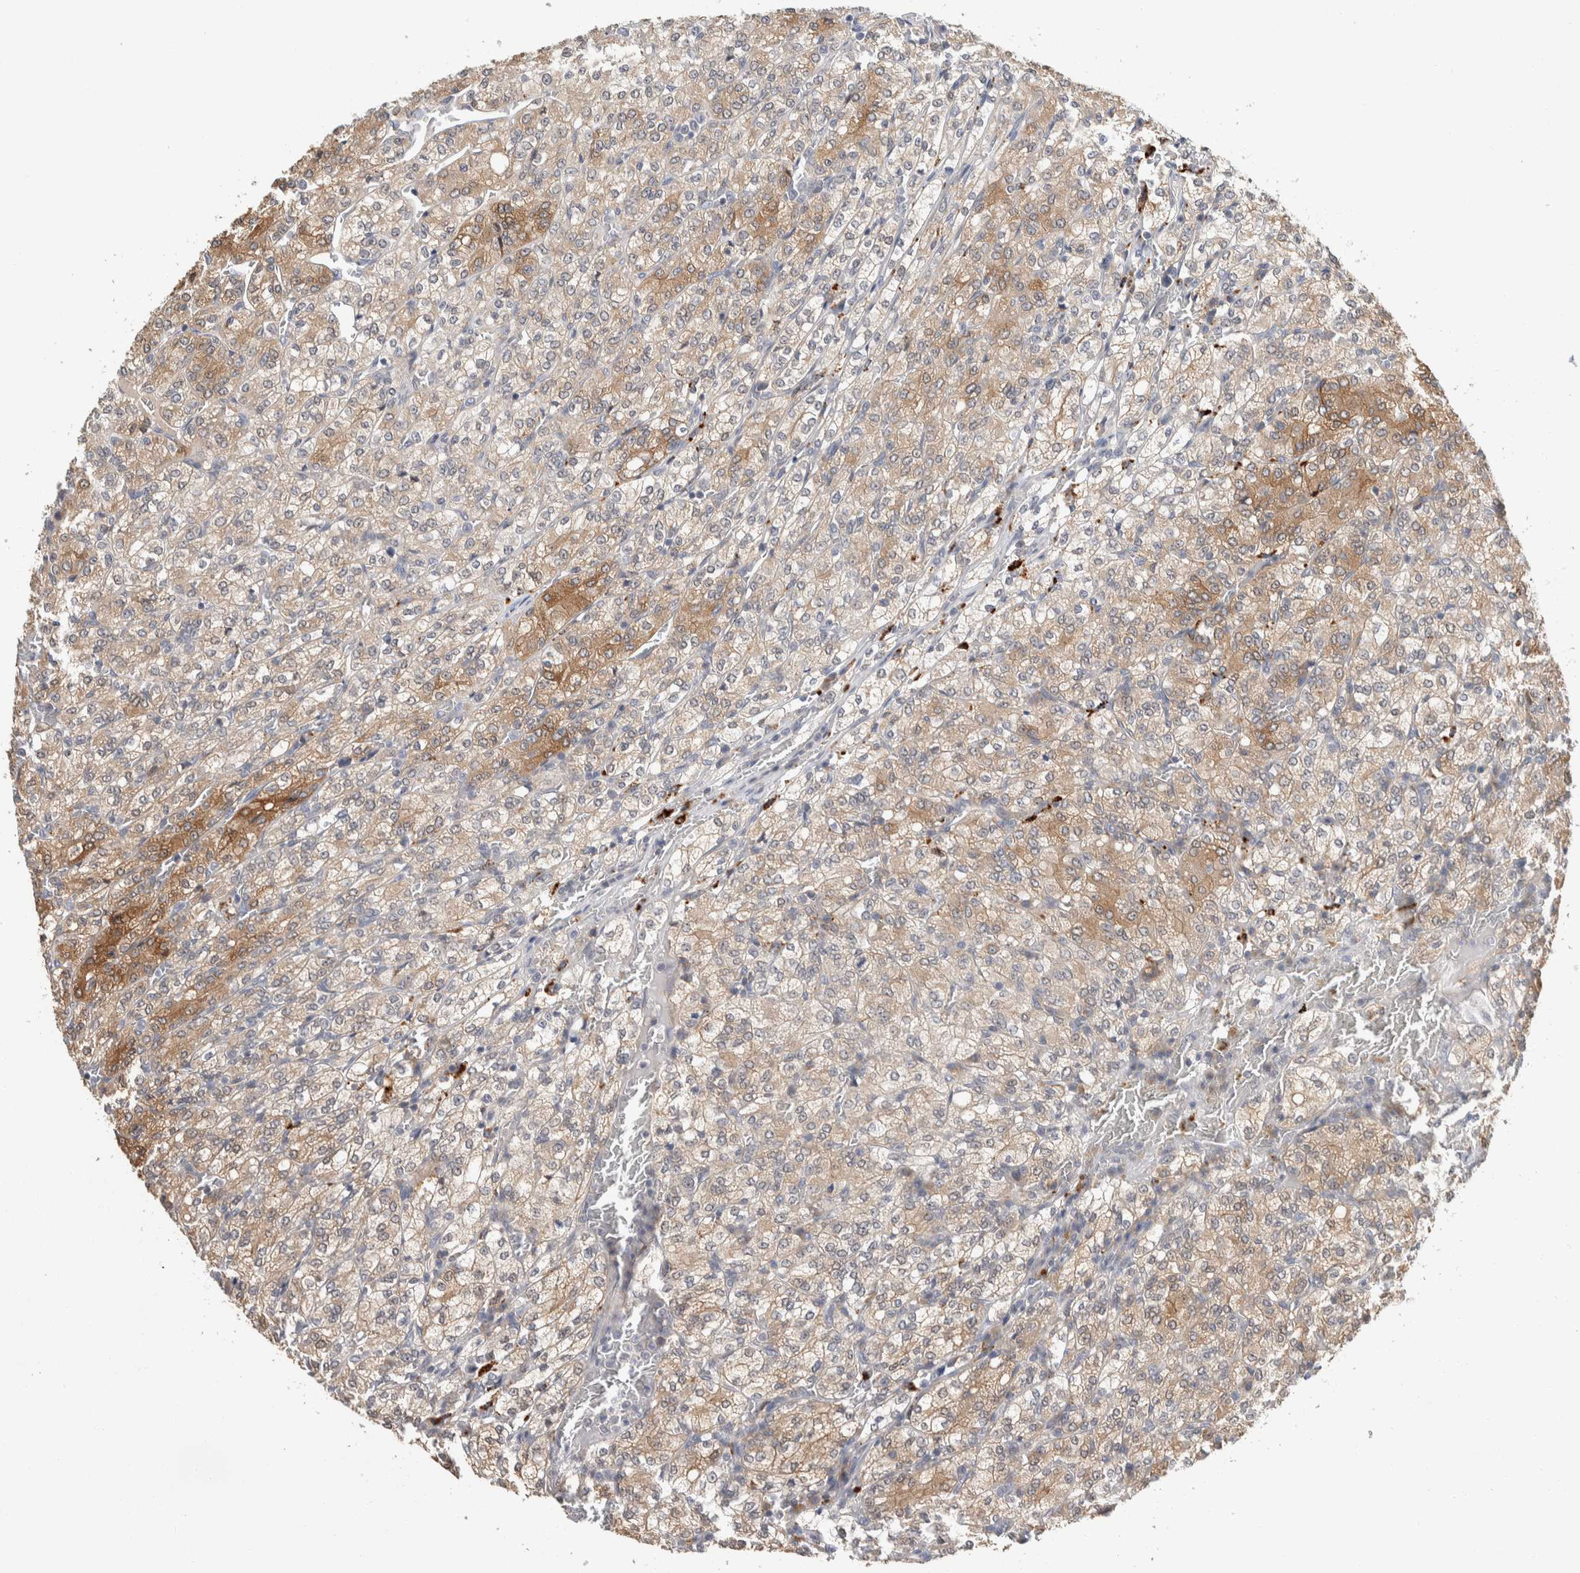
{"staining": {"intensity": "moderate", "quantity": ">75%", "location": "cytoplasmic/membranous"}, "tissue": "renal cancer", "cell_type": "Tumor cells", "image_type": "cancer", "snomed": [{"axis": "morphology", "description": "Adenocarcinoma, NOS"}, {"axis": "topography", "description": "Kidney"}], "caption": "Immunohistochemical staining of renal cancer shows medium levels of moderate cytoplasmic/membranous protein staining in approximately >75% of tumor cells.", "gene": "SHPK", "patient": {"sex": "male", "age": 77}}